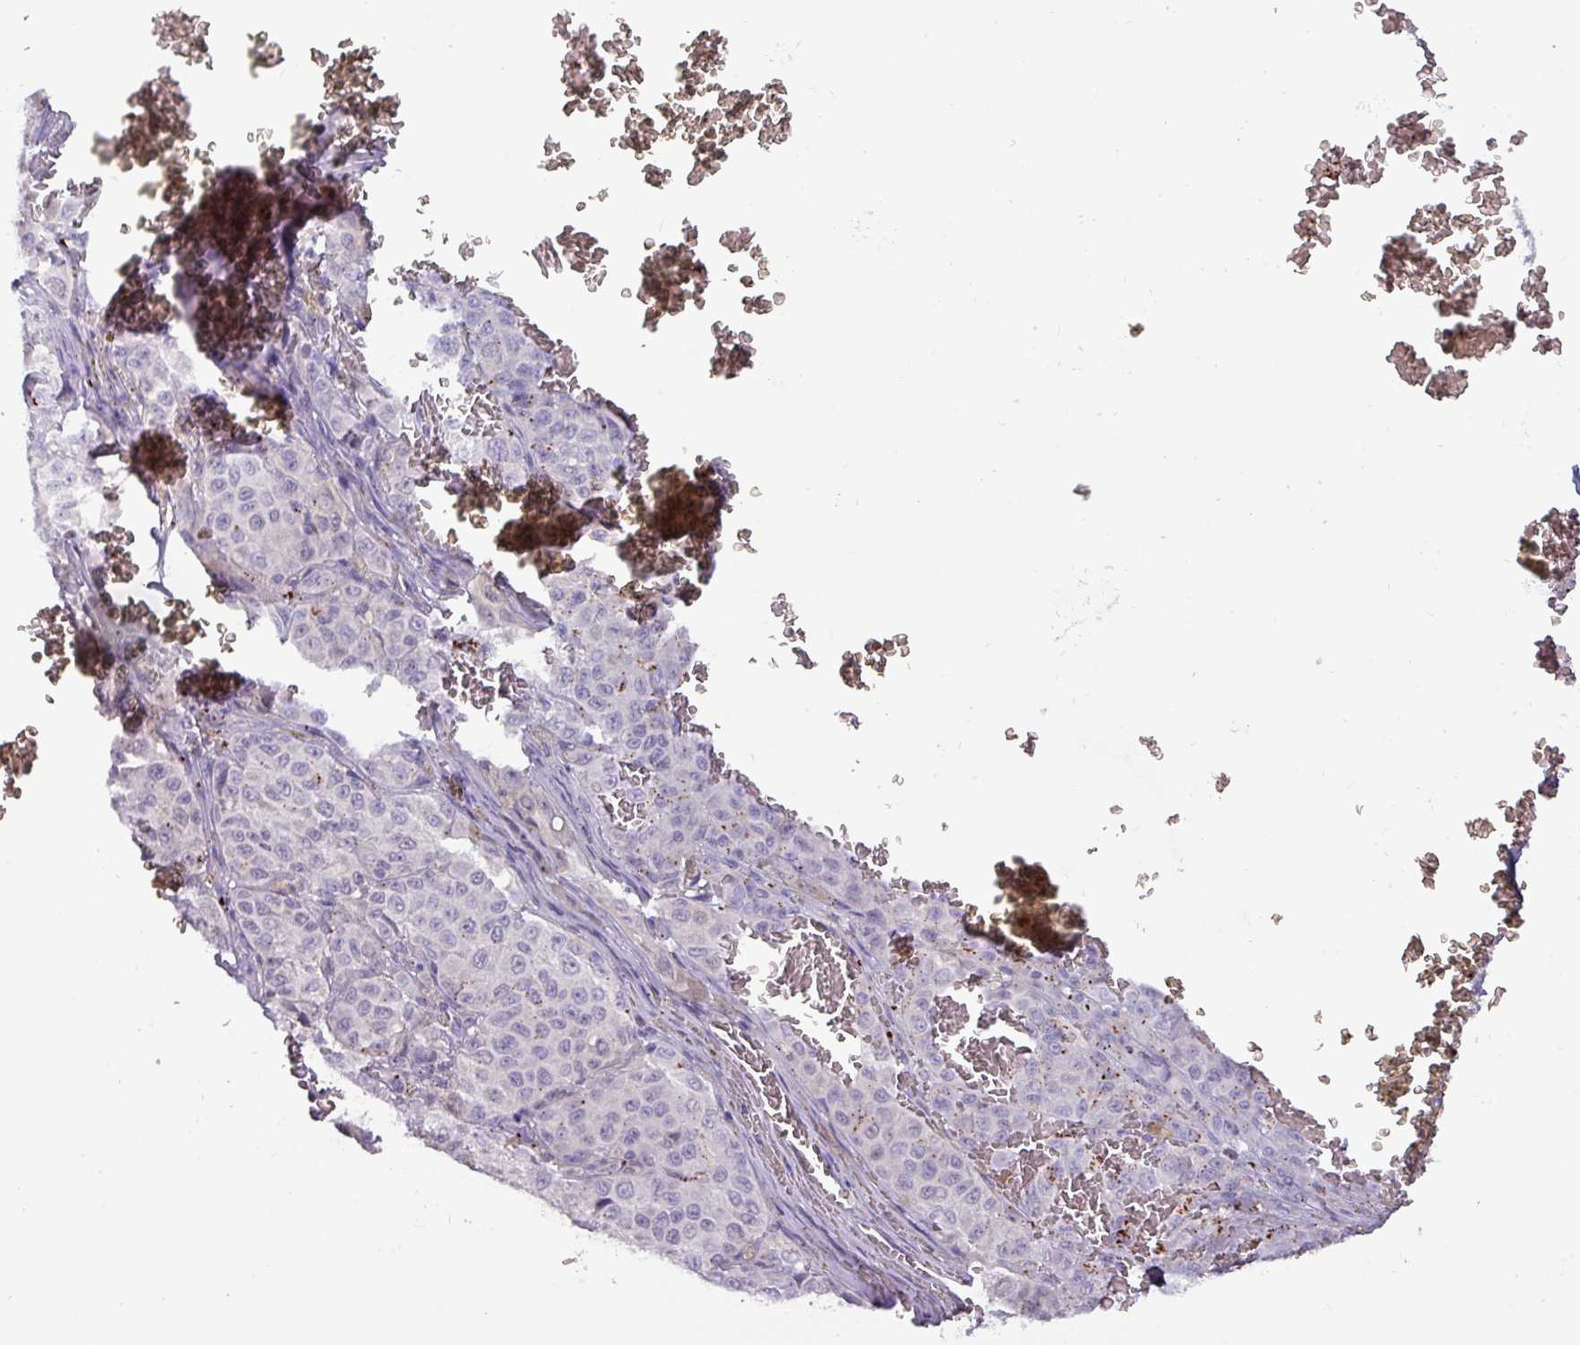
{"staining": {"intensity": "negative", "quantity": "none", "location": "none"}, "tissue": "melanoma", "cell_type": "Tumor cells", "image_type": "cancer", "snomed": [{"axis": "morphology", "description": "Malignant melanoma, NOS"}, {"axis": "topography", "description": "Skin"}], "caption": "DAB immunohistochemical staining of melanoma demonstrates no significant staining in tumor cells.", "gene": "PLIN2", "patient": {"sex": "female", "age": 63}}